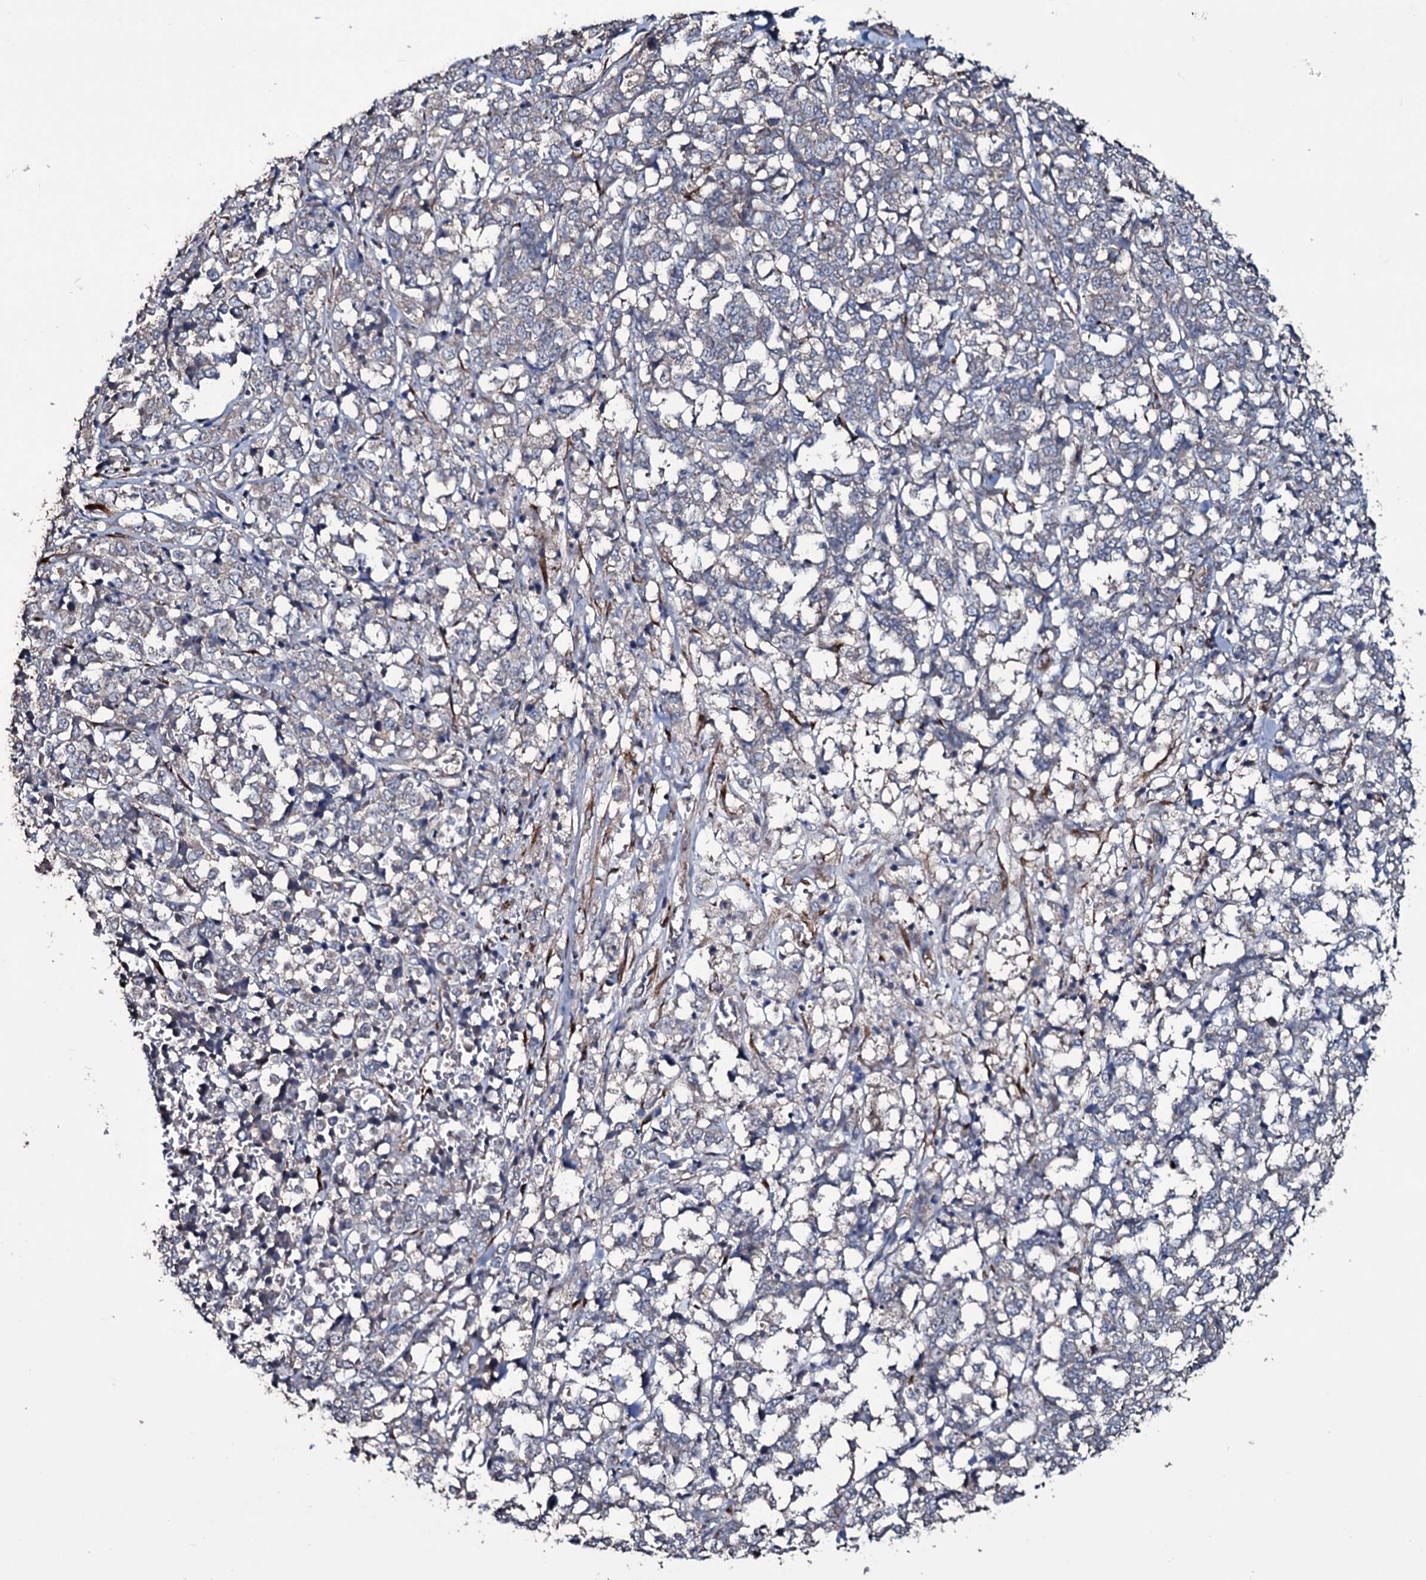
{"staining": {"intensity": "negative", "quantity": "none", "location": "none"}, "tissue": "melanoma", "cell_type": "Tumor cells", "image_type": "cancer", "snomed": [{"axis": "morphology", "description": "Malignant melanoma, NOS"}, {"axis": "topography", "description": "Skin"}], "caption": "Immunohistochemistry of human malignant melanoma reveals no positivity in tumor cells.", "gene": "WIPF3", "patient": {"sex": "female", "age": 72}}